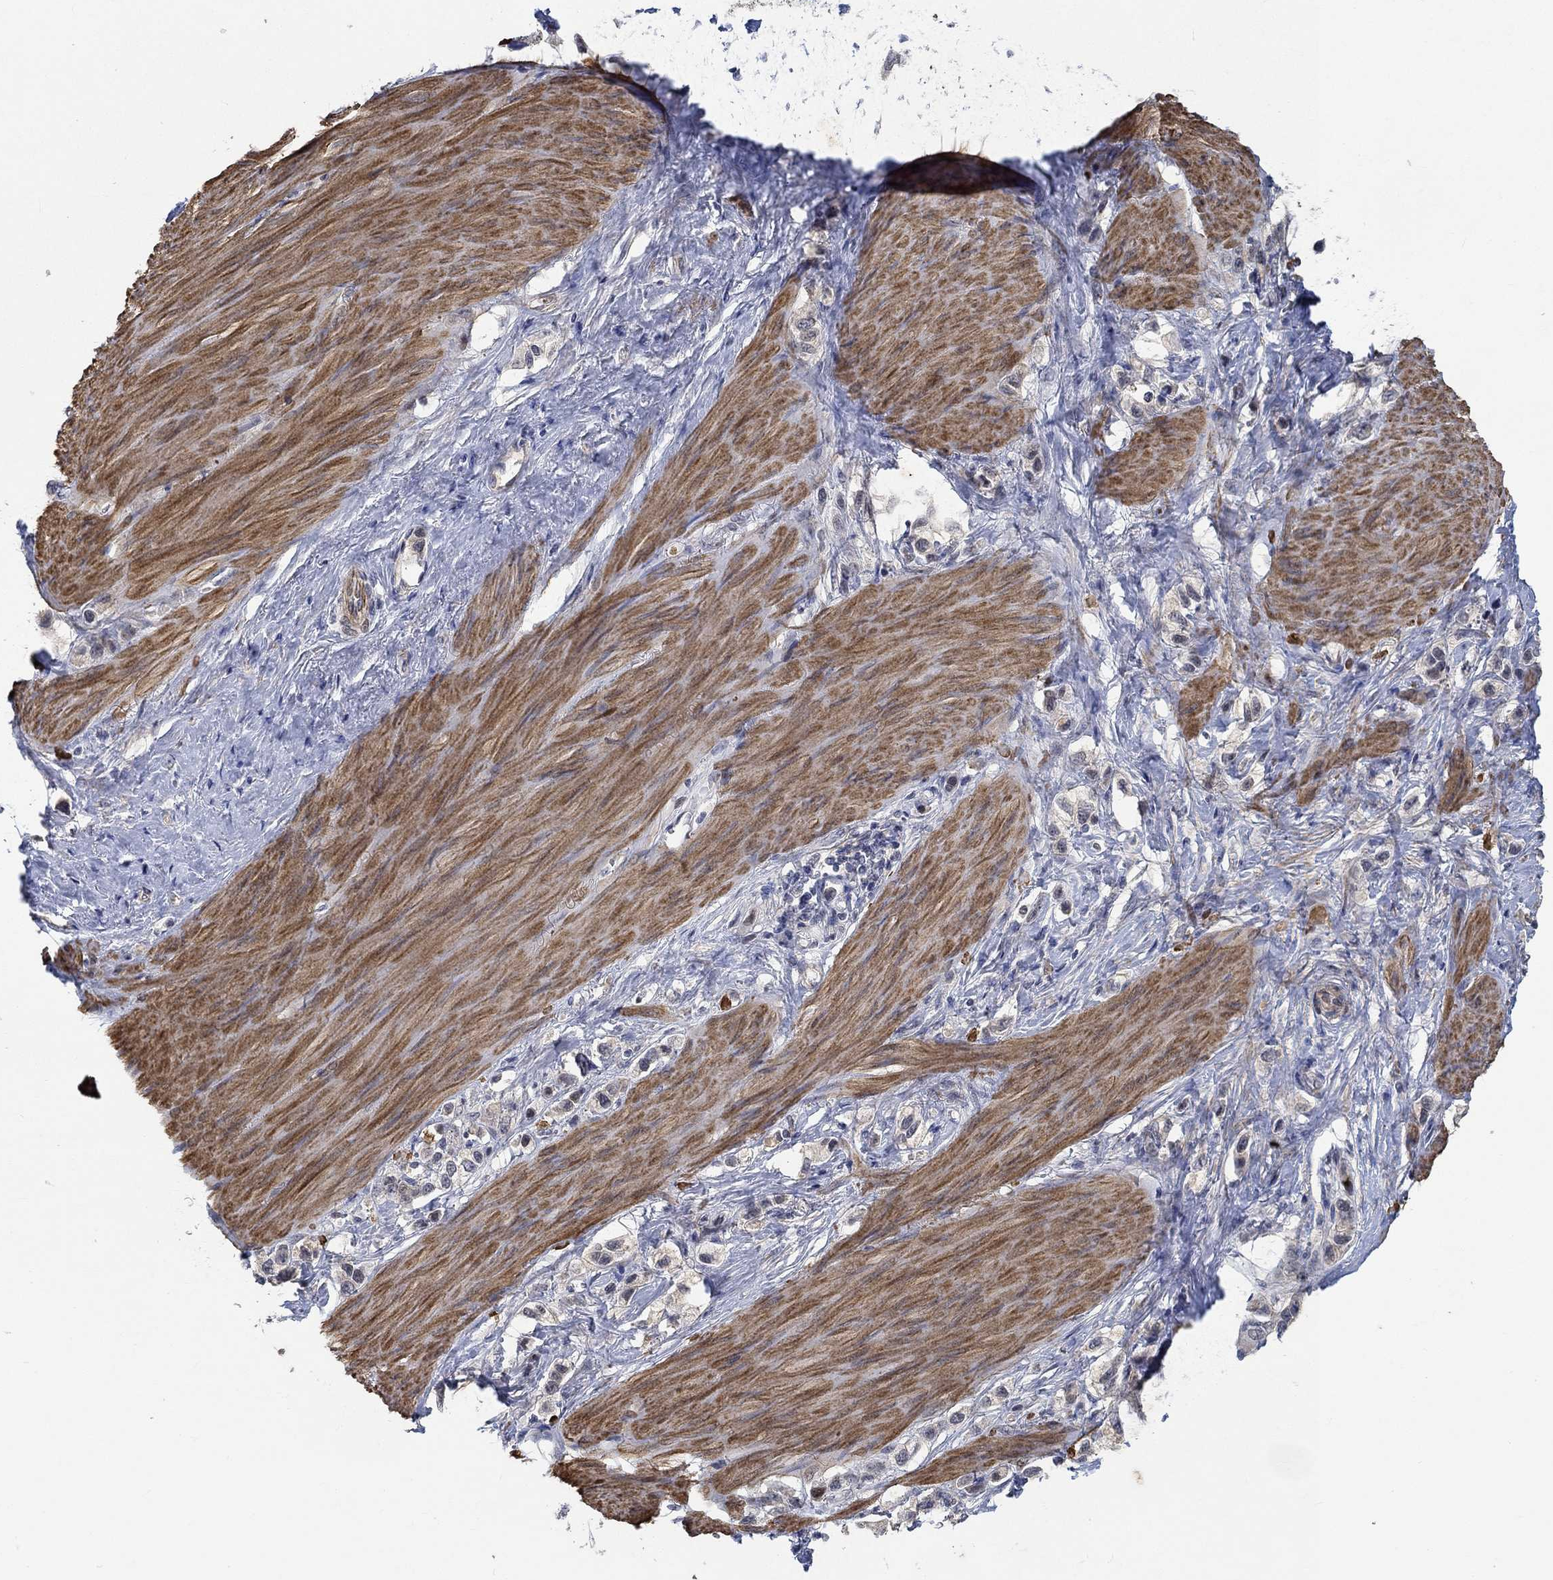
{"staining": {"intensity": "negative", "quantity": "none", "location": "none"}, "tissue": "stomach cancer", "cell_type": "Tumor cells", "image_type": "cancer", "snomed": [{"axis": "morphology", "description": "Normal tissue, NOS"}, {"axis": "morphology", "description": "Adenocarcinoma, NOS"}, {"axis": "morphology", "description": "Adenocarcinoma, High grade"}, {"axis": "topography", "description": "Stomach, upper"}, {"axis": "topography", "description": "Stomach"}], "caption": "Human stomach adenocarcinoma (high-grade) stained for a protein using immunohistochemistry (IHC) demonstrates no expression in tumor cells.", "gene": "KCNH8", "patient": {"sex": "female", "age": 65}}